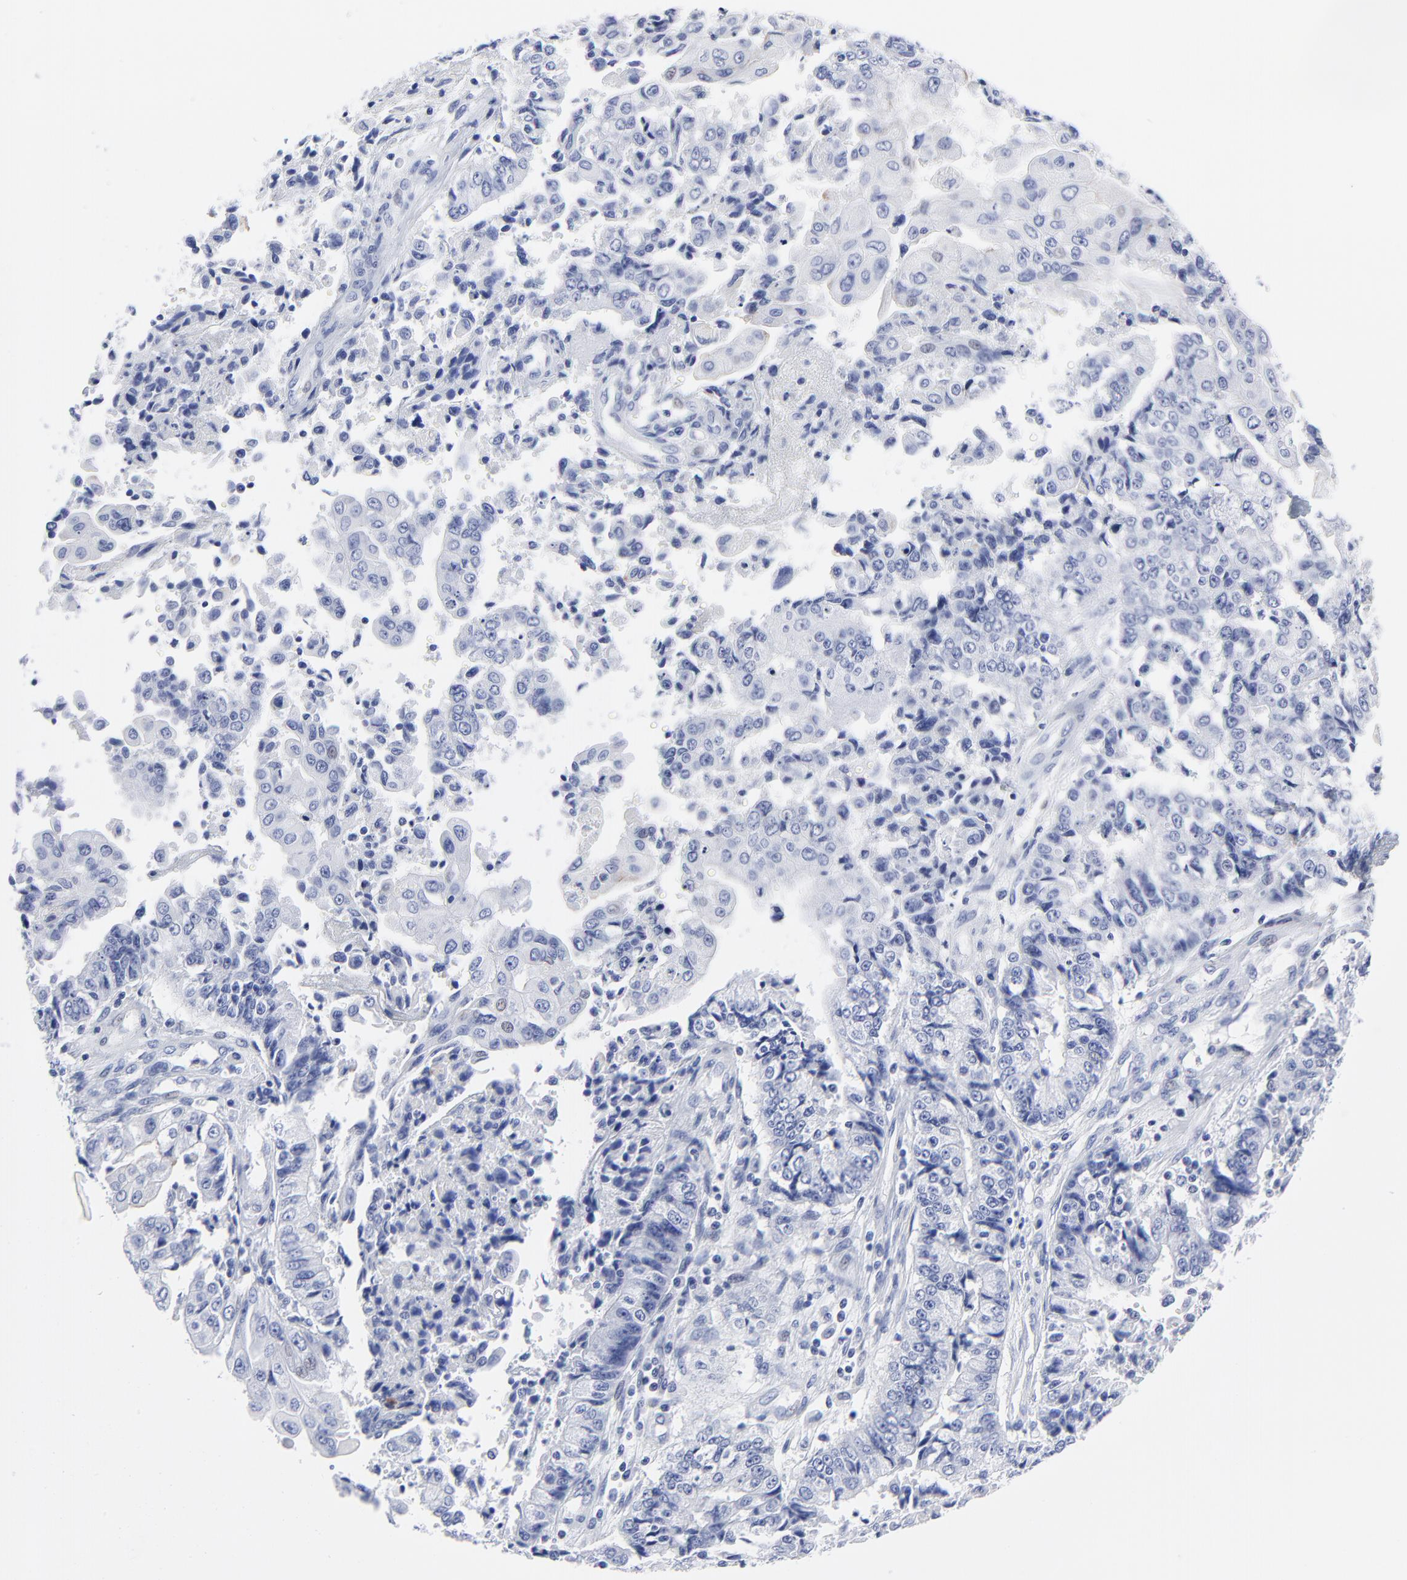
{"staining": {"intensity": "negative", "quantity": "none", "location": "none"}, "tissue": "endometrial cancer", "cell_type": "Tumor cells", "image_type": "cancer", "snomed": [{"axis": "morphology", "description": "Adenocarcinoma, NOS"}, {"axis": "topography", "description": "Endometrium"}], "caption": "Tumor cells are negative for brown protein staining in endometrial adenocarcinoma.", "gene": "PSD3", "patient": {"sex": "female", "age": 75}}